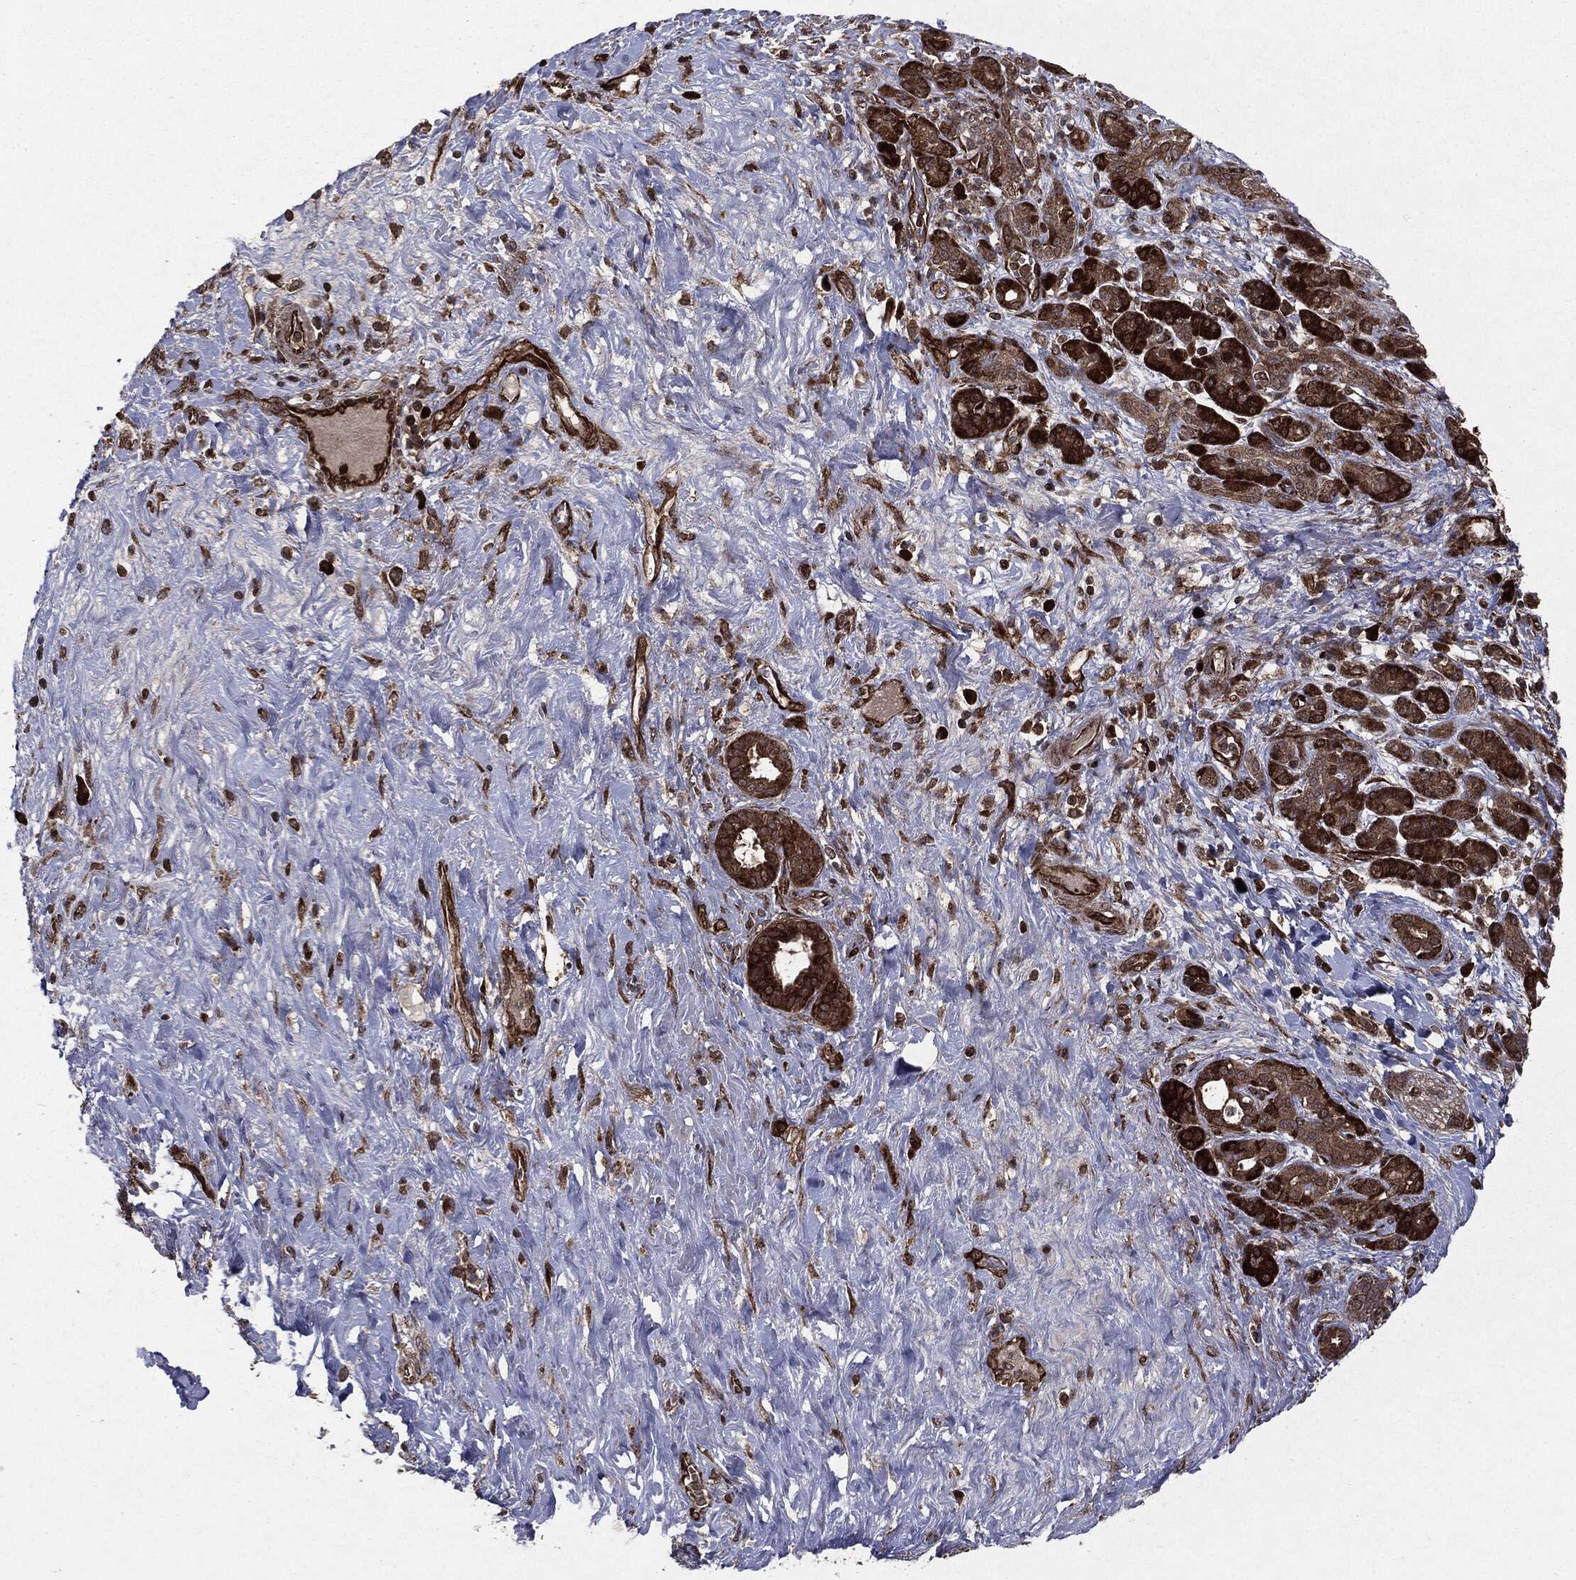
{"staining": {"intensity": "strong", "quantity": ">75%", "location": "cytoplasmic/membranous"}, "tissue": "pancreatic cancer", "cell_type": "Tumor cells", "image_type": "cancer", "snomed": [{"axis": "morphology", "description": "Adenocarcinoma, NOS"}, {"axis": "topography", "description": "Pancreas"}], "caption": "High-power microscopy captured an immunohistochemistry image of pancreatic adenocarcinoma, revealing strong cytoplasmic/membranous positivity in about >75% of tumor cells.", "gene": "OTUB1", "patient": {"sex": "male", "age": 44}}